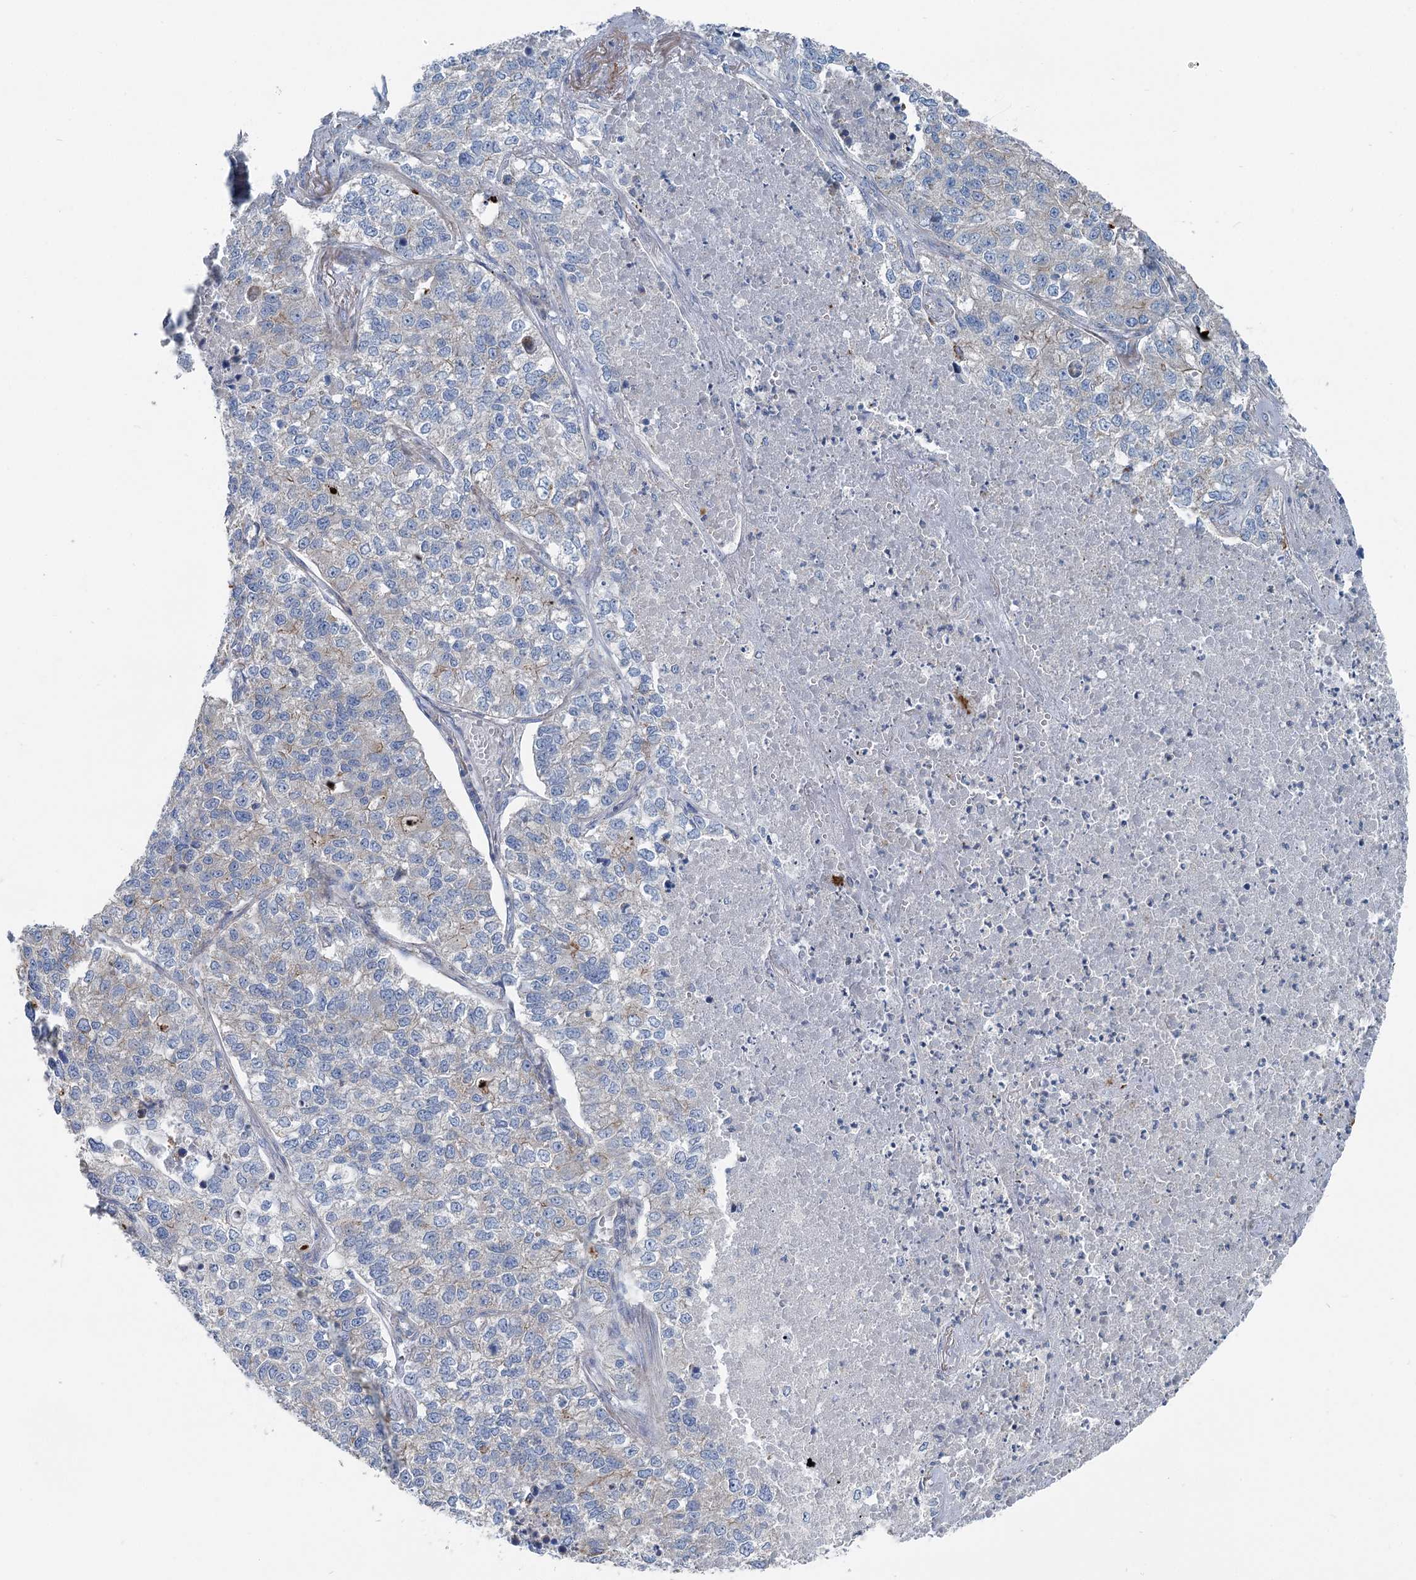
{"staining": {"intensity": "negative", "quantity": "none", "location": "none"}, "tissue": "lung cancer", "cell_type": "Tumor cells", "image_type": "cancer", "snomed": [{"axis": "morphology", "description": "Adenocarcinoma, NOS"}, {"axis": "topography", "description": "Lung"}], "caption": "Immunohistochemistry micrograph of neoplastic tissue: lung cancer stained with DAB (3,3'-diaminobenzidine) reveals no significant protein expression in tumor cells.", "gene": "MARK2", "patient": {"sex": "male", "age": 49}}